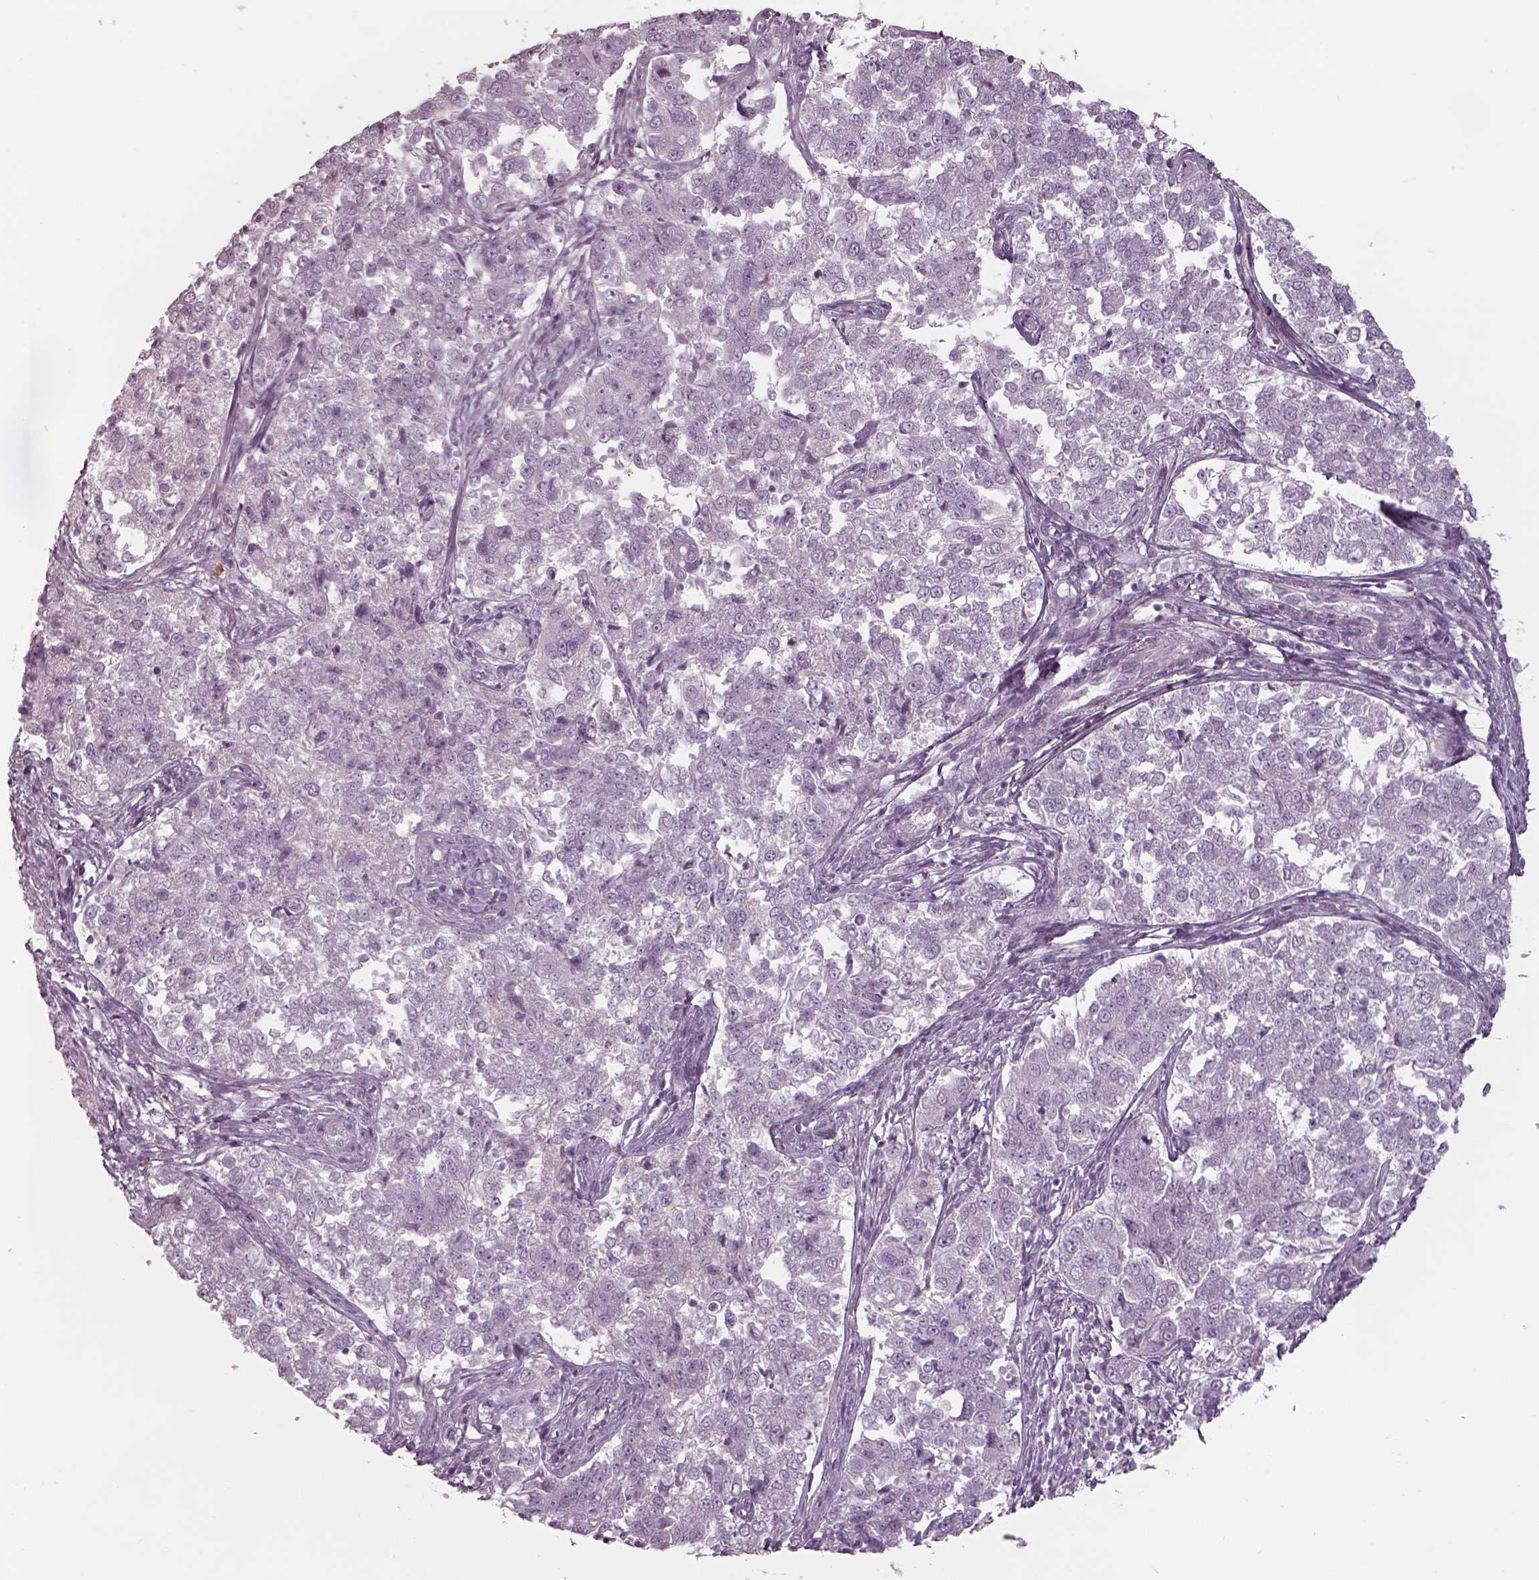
{"staining": {"intensity": "negative", "quantity": "none", "location": "none"}, "tissue": "endometrial cancer", "cell_type": "Tumor cells", "image_type": "cancer", "snomed": [{"axis": "morphology", "description": "Adenocarcinoma, NOS"}, {"axis": "topography", "description": "Endometrium"}], "caption": "Adenocarcinoma (endometrial) was stained to show a protein in brown. There is no significant positivity in tumor cells.", "gene": "SEPTIN14", "patient": {"sex": "female", "age": 43}}